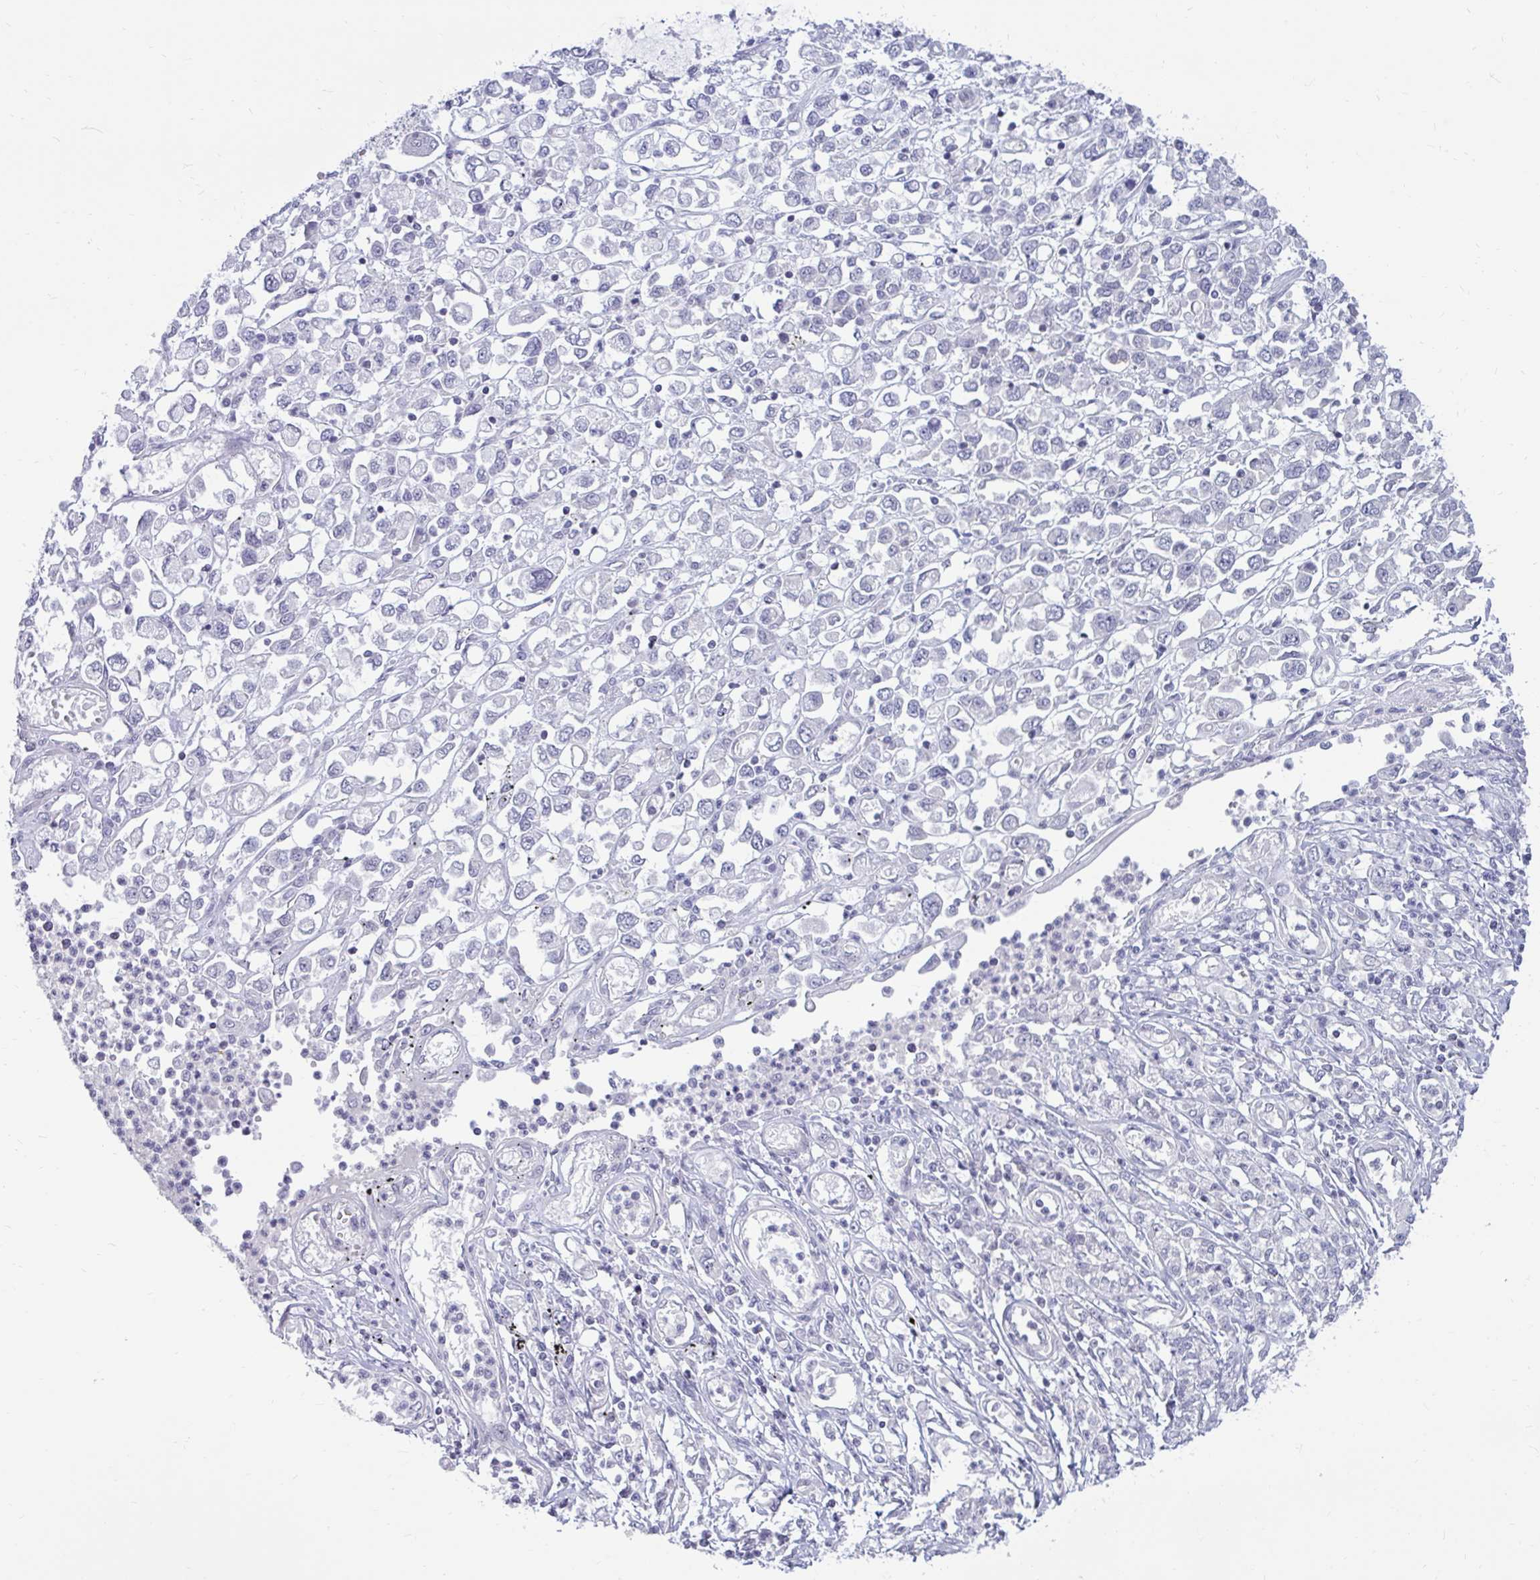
{"staining": {"intensity": "negative", "quantity": "none", "location": "none"}, "tissue": "stomach cancer", "cell_type": "Tumor cells", "image_type": "cancer", "snomed": [{"axis": "morphology", "description": "Adenocarcinoma, NOS"}, {"axis": "topography", "description": "Stomach"}], "caption": "DAB immunohistochemical staining of human adenocarcinoma (stomach) displays no significant positivity in tumor cells. Brightfield microscopy of immunohistochemistry stained with DAB (3,3'-diaminobenzidine) (brown) and hematoxylin (blue), captured at high magnification.", "gene": "ARPP19", "patient": {"sex": "female", "age": 76}}